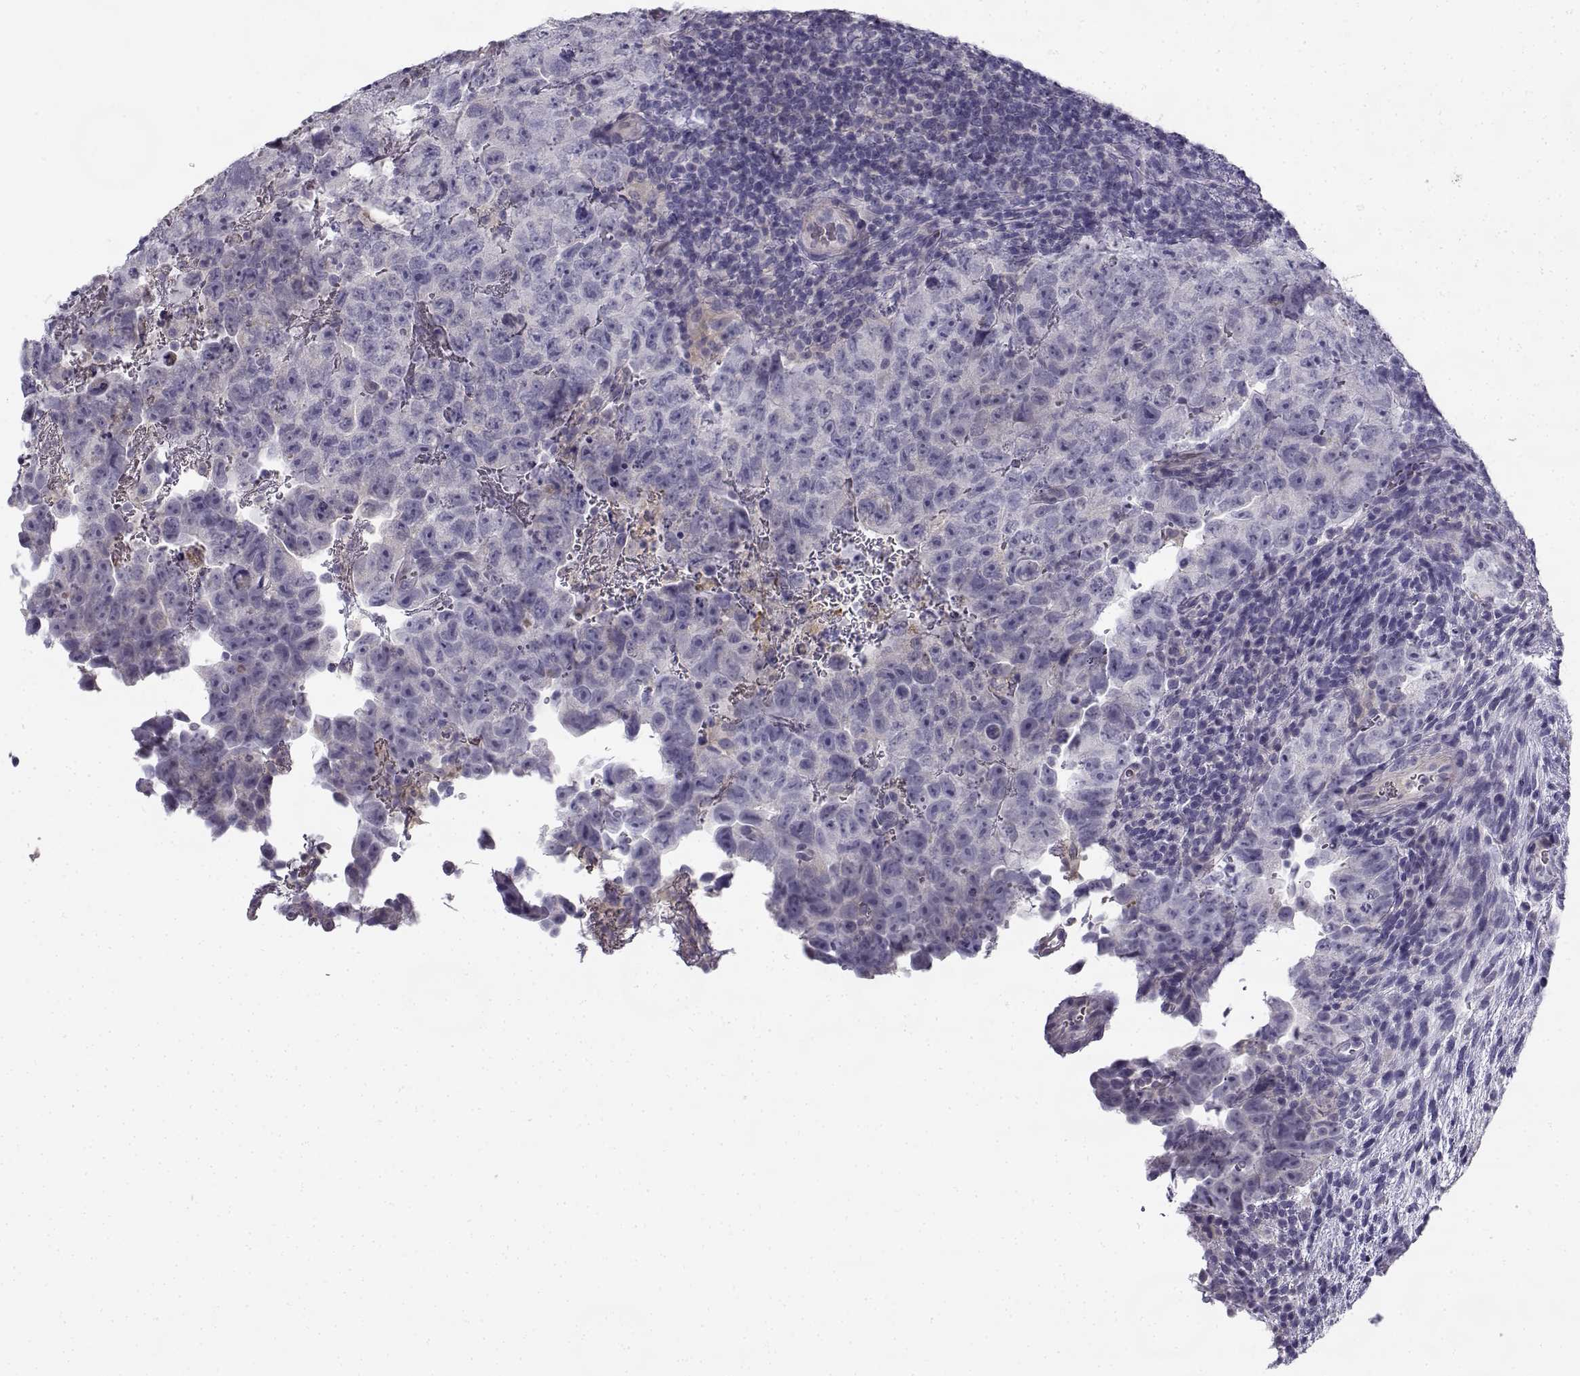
{"staining": {"intensity": "negative", "quantity": "none", "location": "none"}, "tissue": "testis cancer", "cell_type": "Tumor cells", "image_type": "cancer", "snomed": [{"axis": "morphology", "description": "Carcinoma, Embryonal, NOS"}, {"axis": "topography", "description": "Testis"}], "caption": "DAB (3,3'-diaminobenzidine) immunohistochemical staining of testis cancer (embryonal carcinoma) displays no significant staining in tumor cells.", "gene": "CREB3L3", "patient": {"sex": "male", "age": 24}}